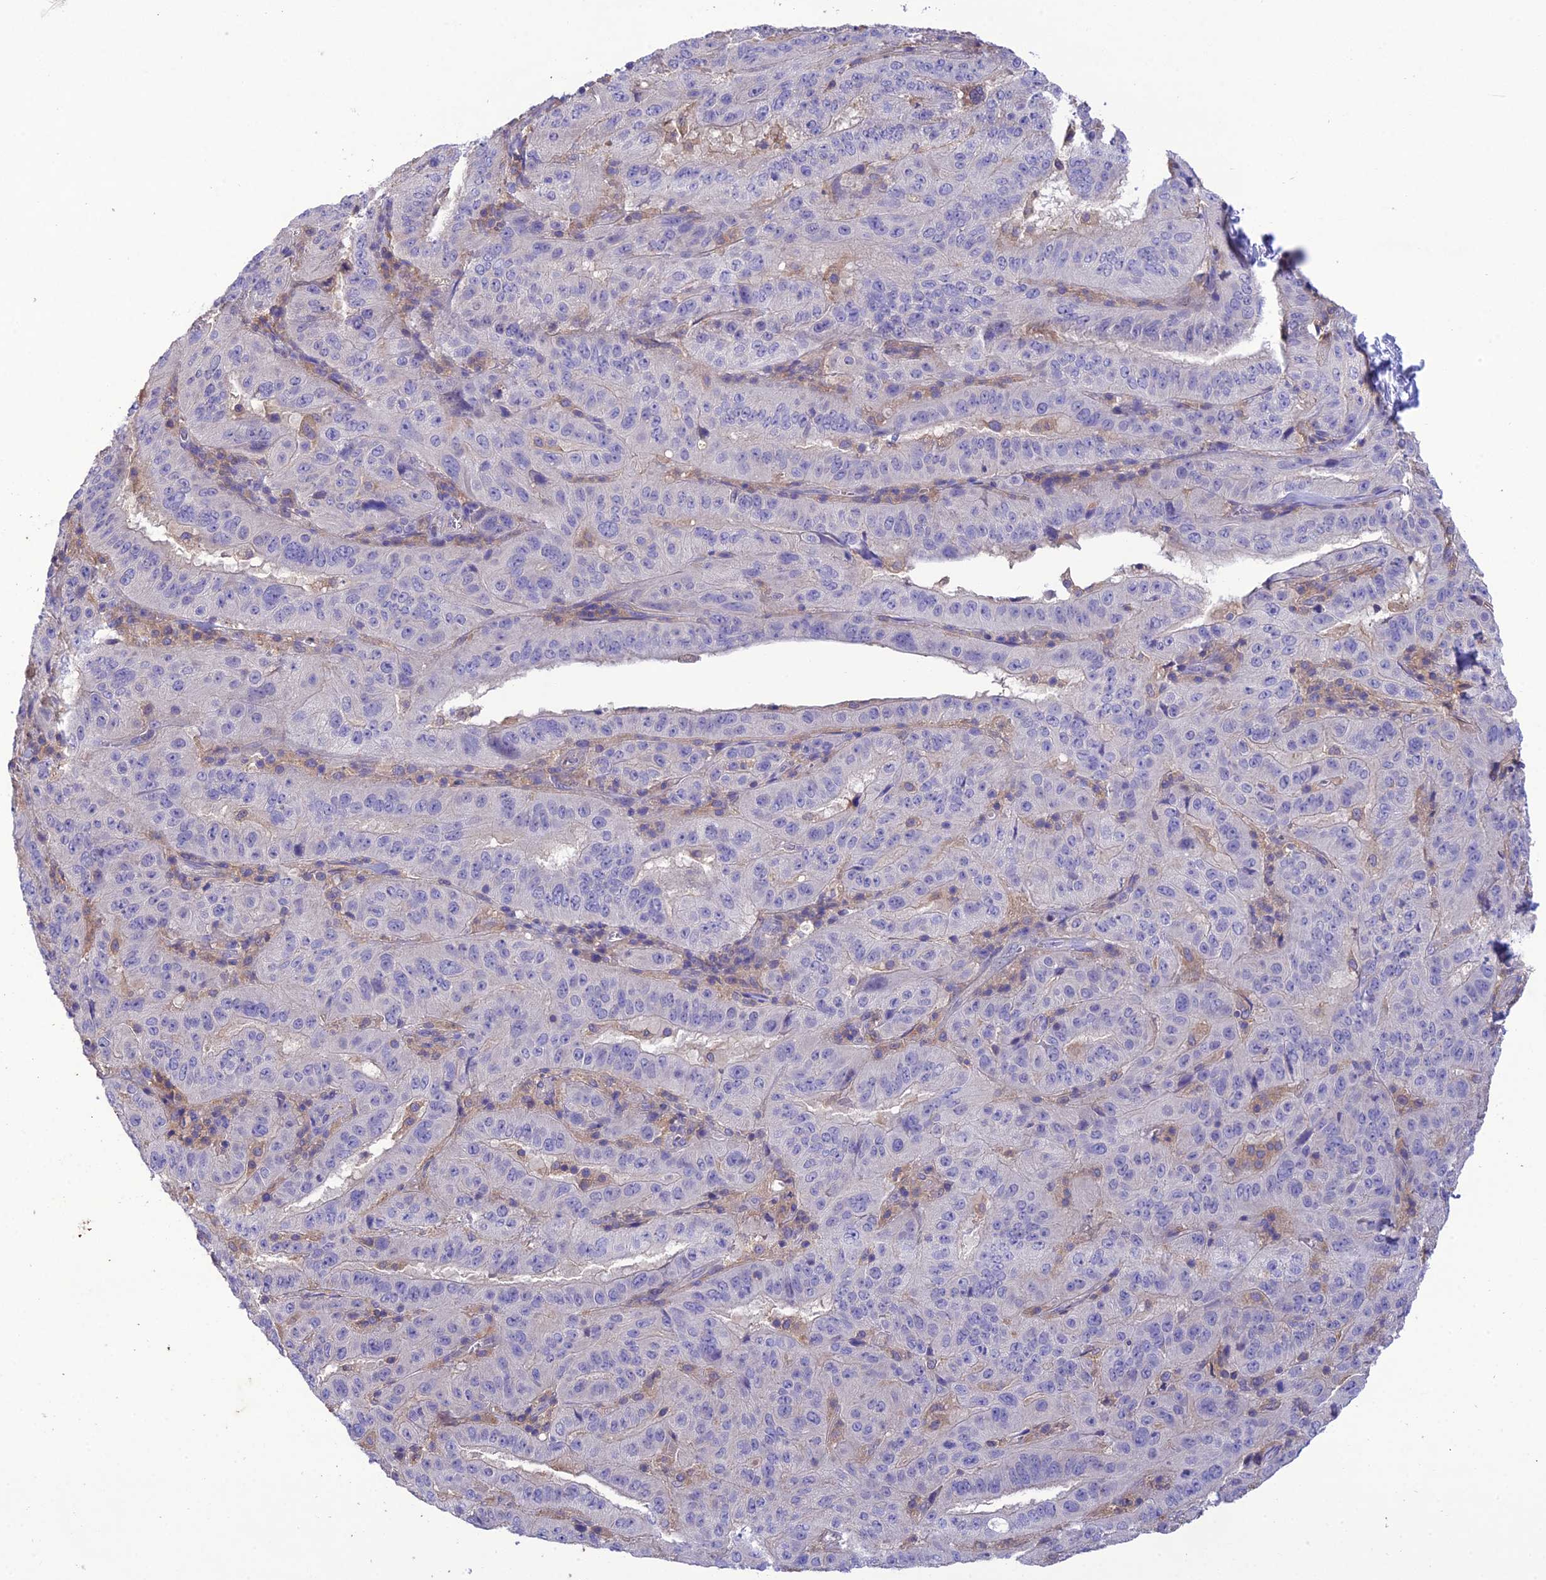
{"staining": {"intensity": "negative", "quantity": "none", "location": "none"}, "tissue": "pancreatic cancer", "cell_type": "Tumor cells", "image_type": "cancer", "snomed": [{"axis": "morphology", "description": "Adenocarcinoma, NOS"}, {"axis": "topography", "description": "Pancreas"}], "caption": "Immunohistochemical staining of human pancreatic cancer reveals no significant expression in tumor cells.", "gene": "SNX24", "patient": {"sex": "male", "age": 63}}